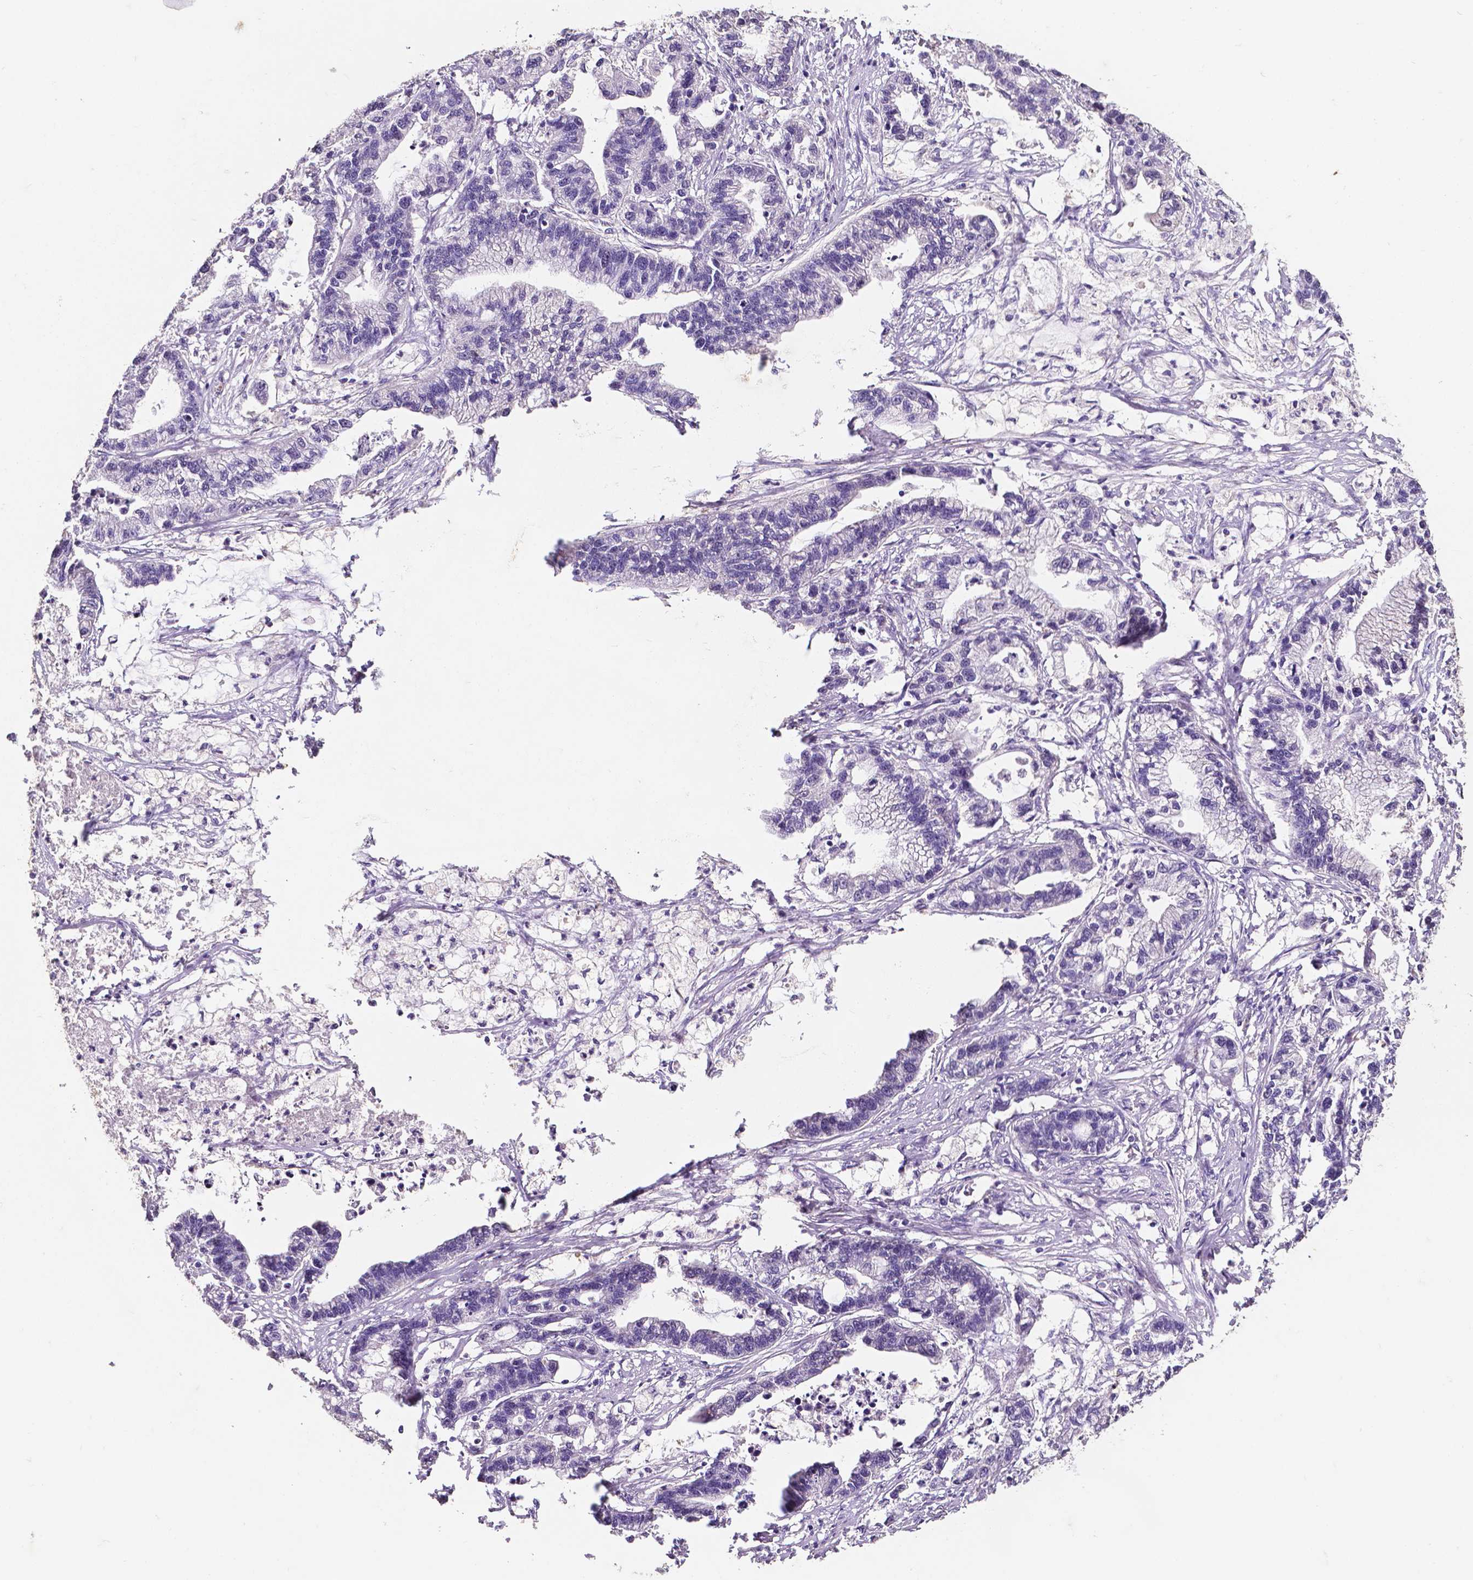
{"staining": {"intensity": "negative", "quantity": "none", "location": "none"}, "tissue": "stomach cancer", "cell_type": "Tumor cells", "image_type": "cancer", "snomed": [{"axis": "morphology", "description": "Adenocarcinoma, NOS"}, {"axis": "topography", "description": "Stomach"}], "caption": "A photomicrograph of human adenocarcinoma (stomach) is negative for staining in tumor cells.", "gene": "PSAT1", "patient": {"sex": "male", "age": 83}}